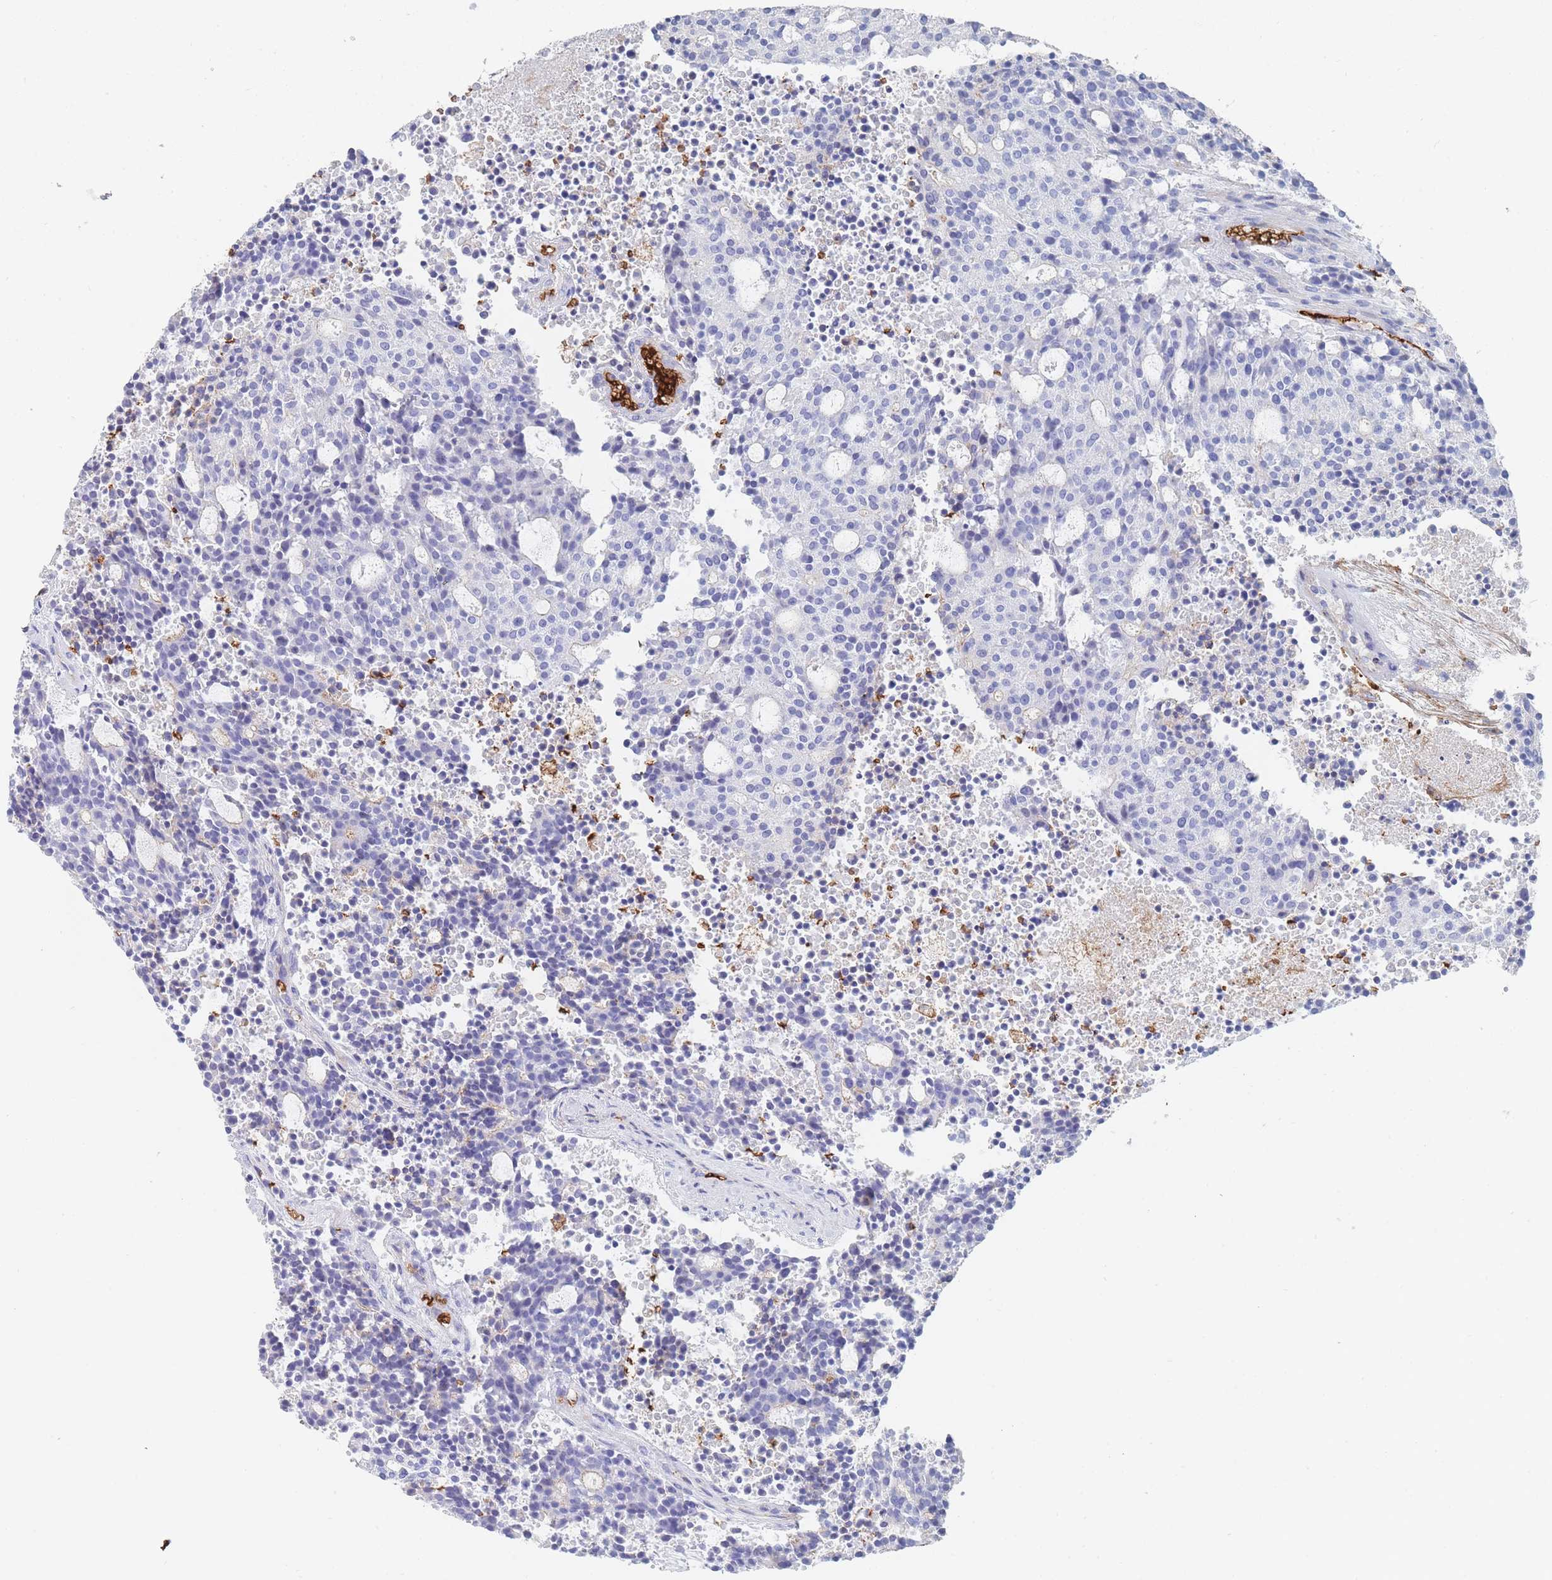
{"staining": {"intensity": "negative", "quantity": "none", "location": "none"}, "tissue": "carcinoid", "cell_type": "Tumor cells", "image_type": "cancer", "snomed": [{"axis": "morphology", "description": "Carcinoid, malignant, NOS"}, {"axis": "topography", "description": "Pancreas"}], "caption": "This micrograph is of malignant carcinoid stained with IHC to label a protein in brown with the nuclei are counter-stained blue. There is no positivity in tumor cells.", "gene": "SLC2A1", "patient": {"sex": "female", "age": 54}}